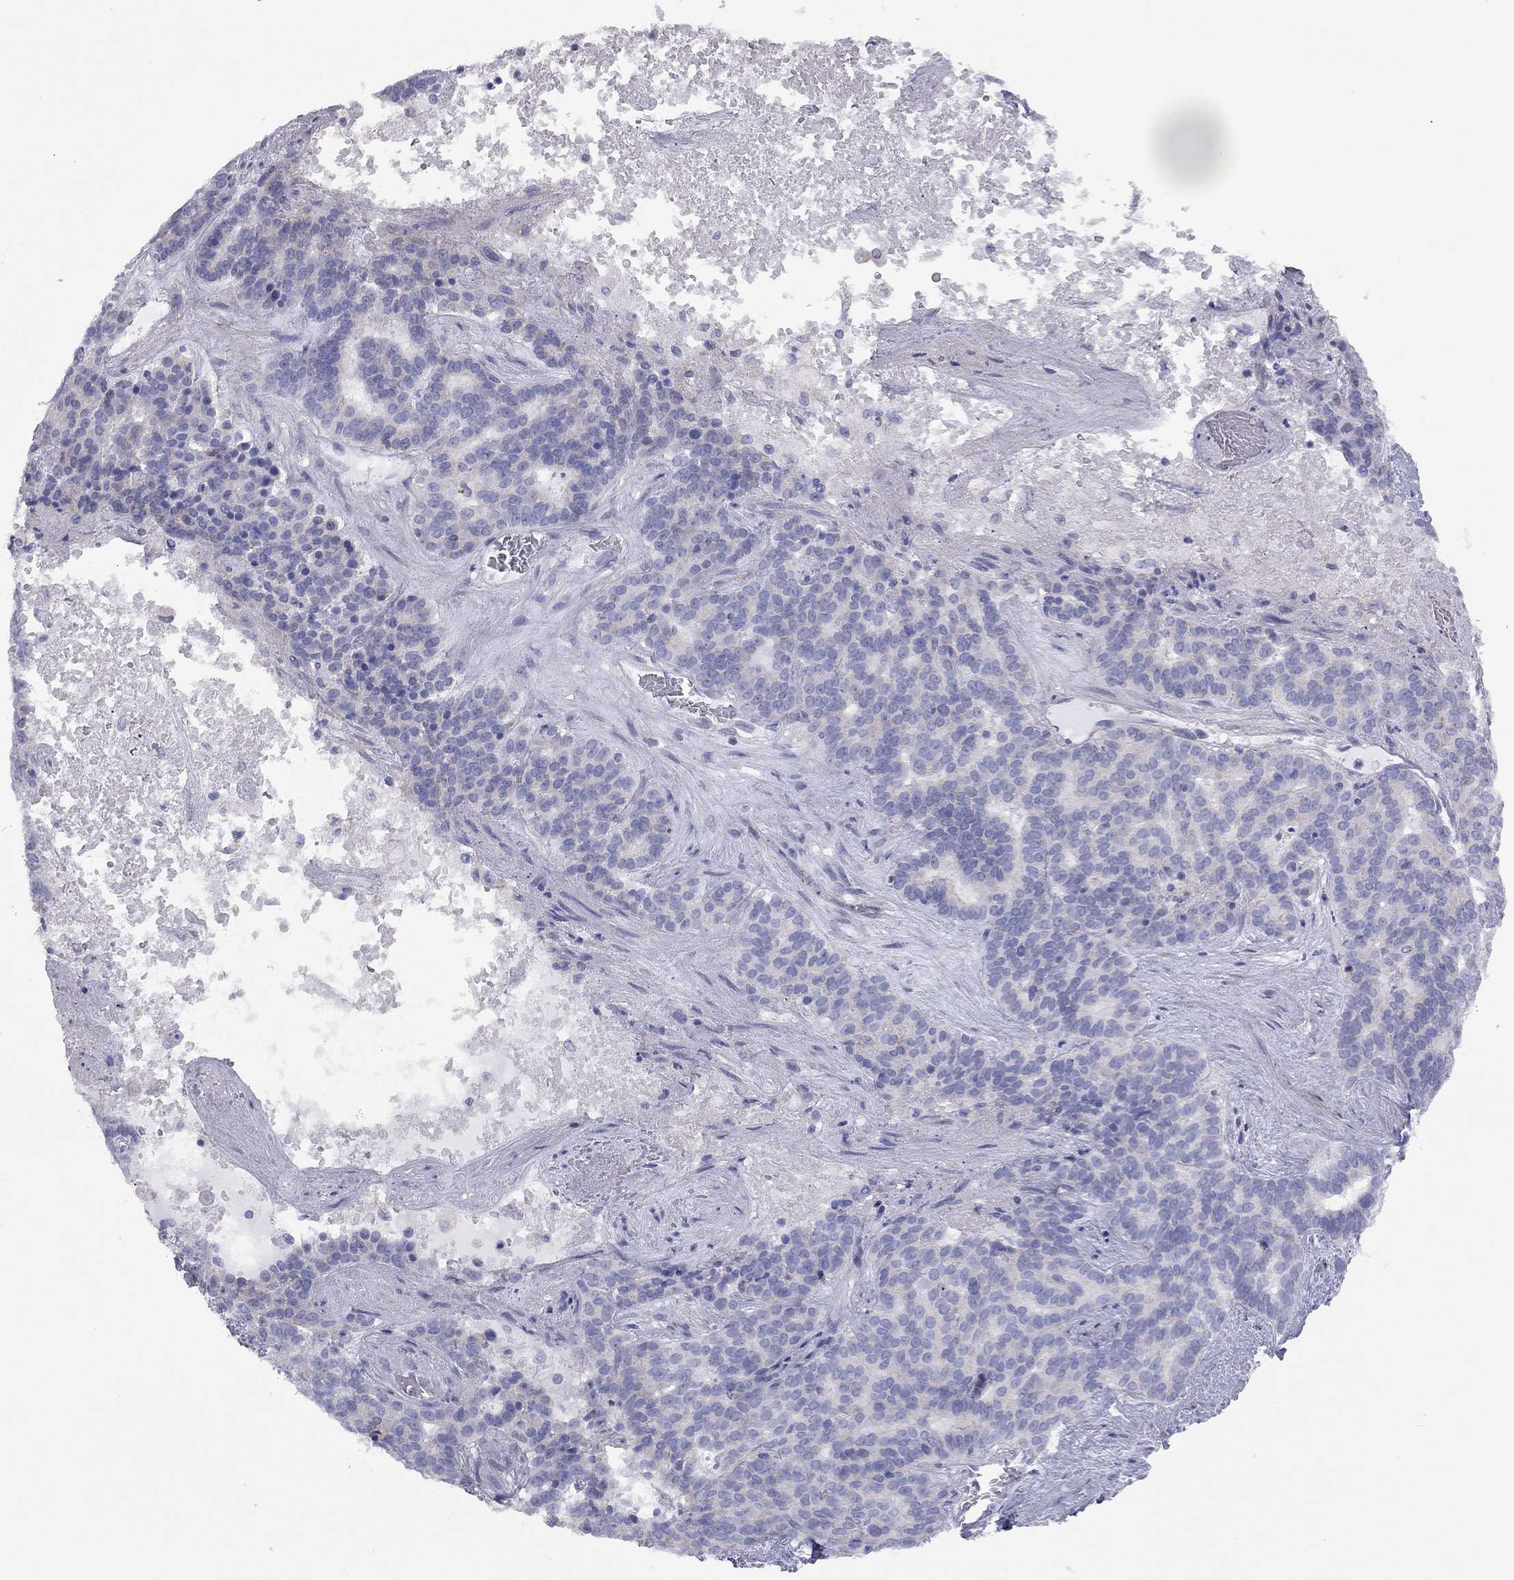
{"staining": {"intensity": "negative", "quantity": "none", "location": "none"}, "tissue": "liver cancer", "cell_type": "Tumor cells", "image_type": "cancer", "snomed": [{"axis": "morphology", "description": "Cholangiocarcinoma"}, {"axis": "topography", "description": "Liver"}], "caption": "Immunohistochemistry (IHC) of human liver cancer displays no staining in tumor cells.", "gene": "ADCYAP1", "patient": {"sex": "female", "age": 47}}